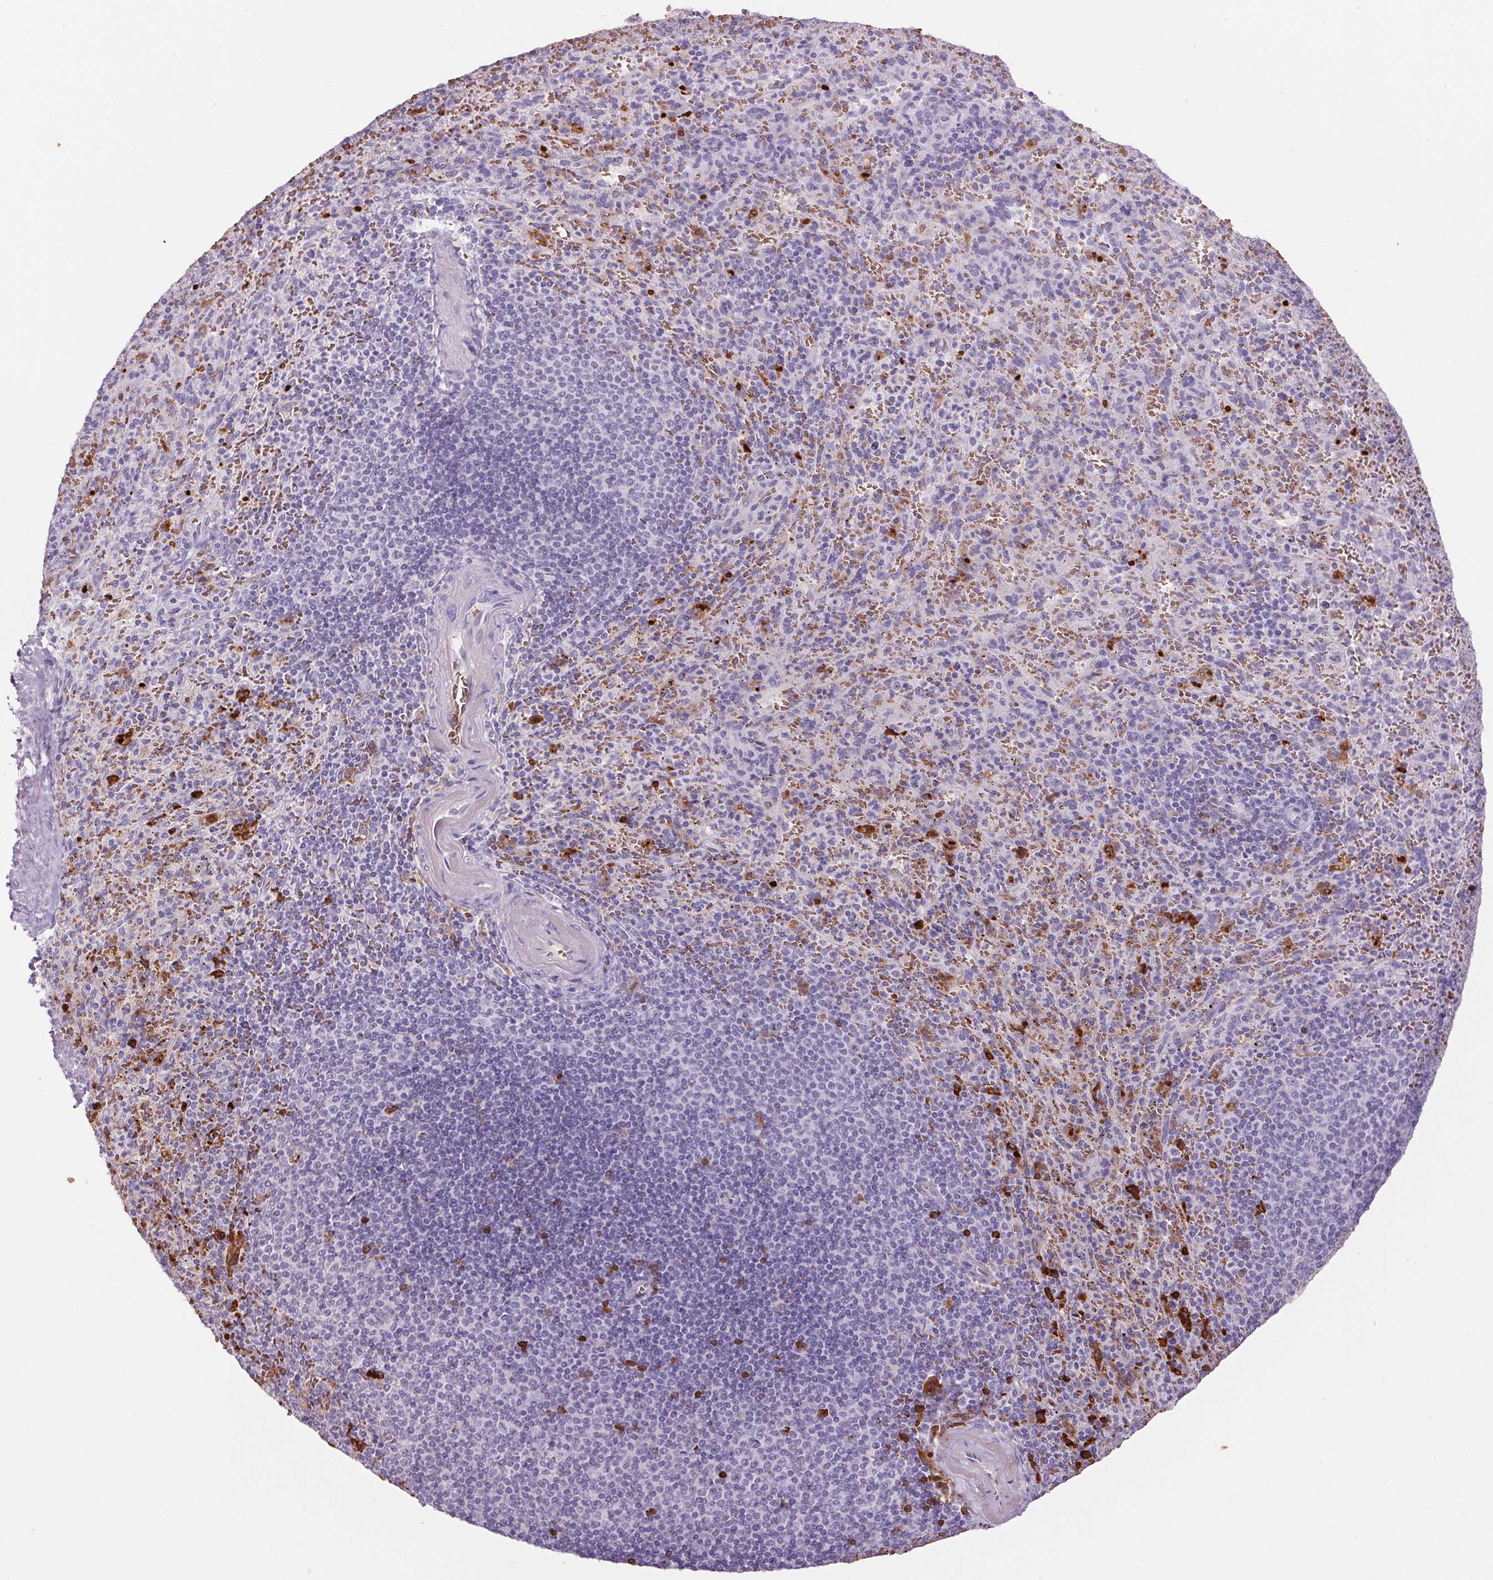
{"staining": {"intensity": "negative", "quantity": "none", "location": "none"}, "tissue": "spleen", "cell_type": "Cells in red pulp", "image_type": "normal", "snomed": [{"axis": "morphology", "description": "Normal tissue, NOS"}, {"axis": "topography", "description": "Spleen"}], "caption": "High magnification brightfield microscopy of normal spleen stained with DAB (brown) and counterstained with hematoxylin (blue): cells in red pulp show no significant expression. (Stains: DAB immunohistochemistry with hematoxylin counter stain, Microscopy: brightfield microscopy at high magnification).", "gene": "HBQ1", "patient": {"sex": "male", "age": 57}}